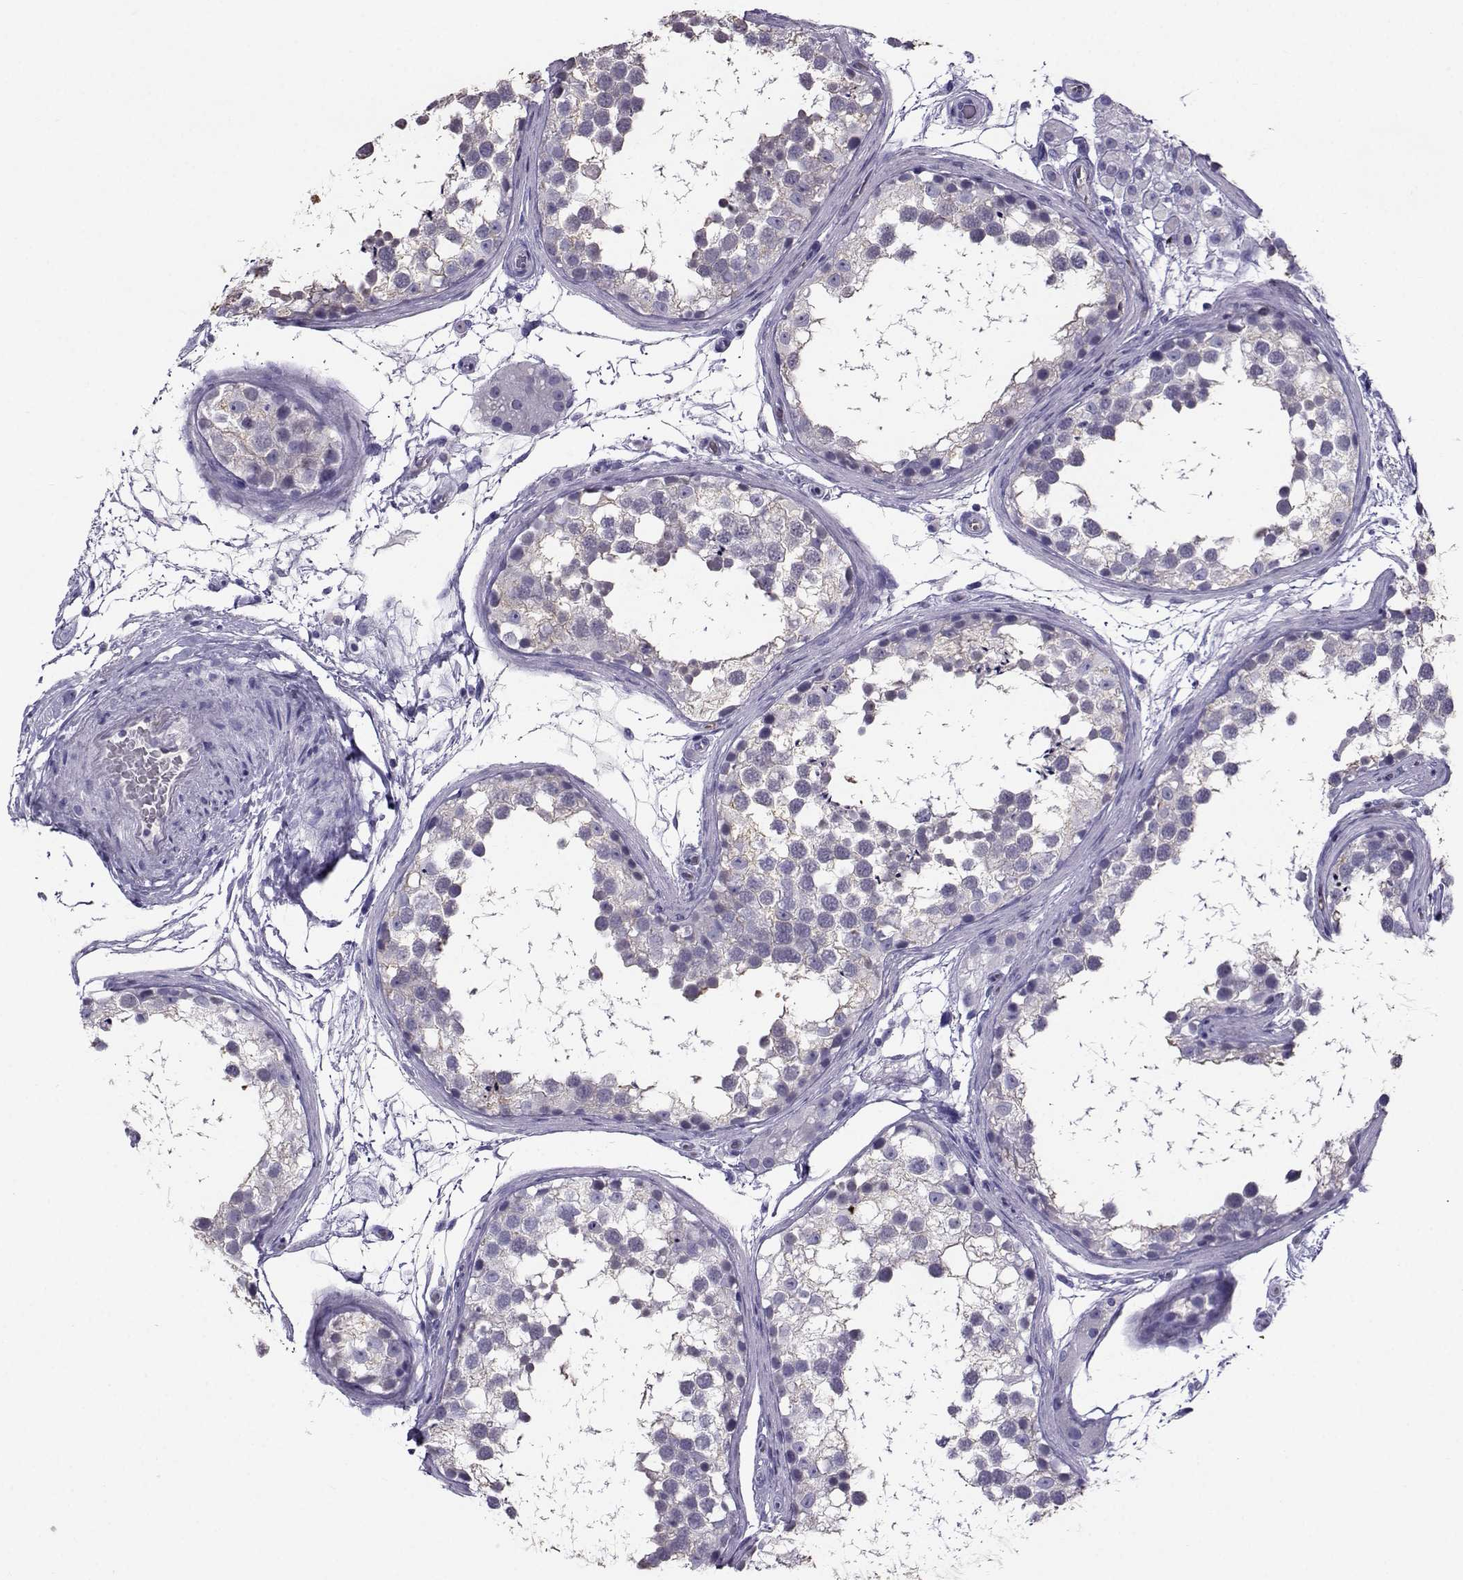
{"staining": {"intensity": "weak", "quantity": "25%-75%", "location": "cytoplasmic/membranous"}, "tissue": "testis", "cell_type": "Cells in seminiferous ducts", "image_type": "normal", "snomed": [{"axis": "morphology", "description": "Normal tissue, NOS"}, {"axis": "morphology", "description": "Seminoma, NOS"}, {"axis": "topography", "description": "Testis"}], "caption": "Immunohistochemical staining of normal testis exhibits 25%-75% levels of weak cytoplasmic/membranous protein positivity in approximately 25%-75% of cells in seminiferous ducts. The protein is shown in brown color, while the nuclei are stained blue.", "gene": "CLUL1", "patient": {"sex": "male", "age": 65}}